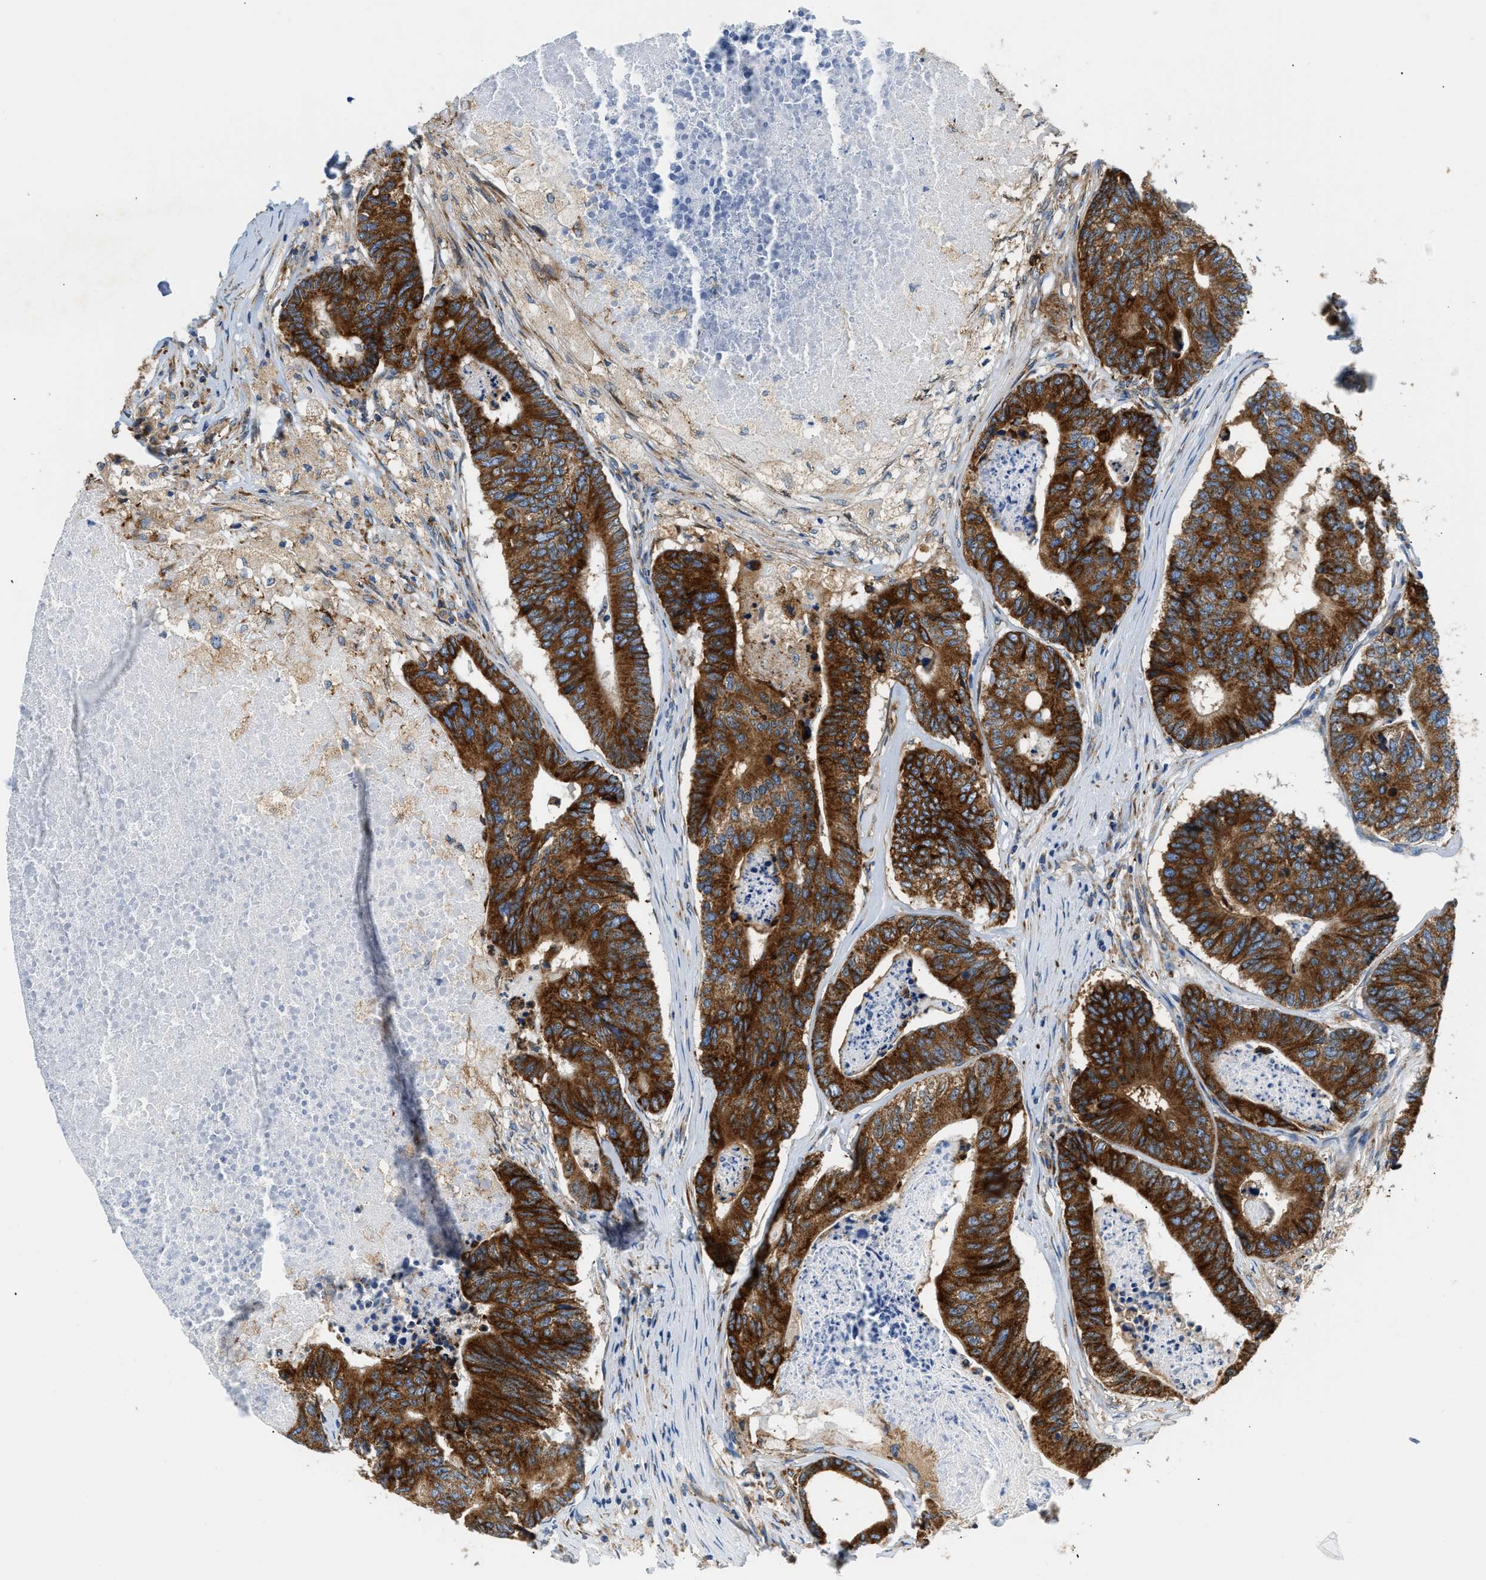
{"staining": {"intensity": "strong", "quantity": ">75%", "location": "cytoplasmic/membranous"}, "tissue": "colorectal cancer", "cell_type": "Tumor cells", "image_type": "cancer", "snomed": [{"axis": "morphology", "description": "Adenocarcinoma, NOS"}, {"axis": "topography", "description": "Colon"}], "caption": "High-magnification brightfield microscopy of adenocarcinoma (colorectal) stained with DAB (brown) and counterstained with hematoxylin (blue). tumor cells exhibit strong cytoplasmic/membranous expression is appreciated in about>75% of cells.", "gene": "HDHD3", "patient": {"sex": "female", "age": 67}}